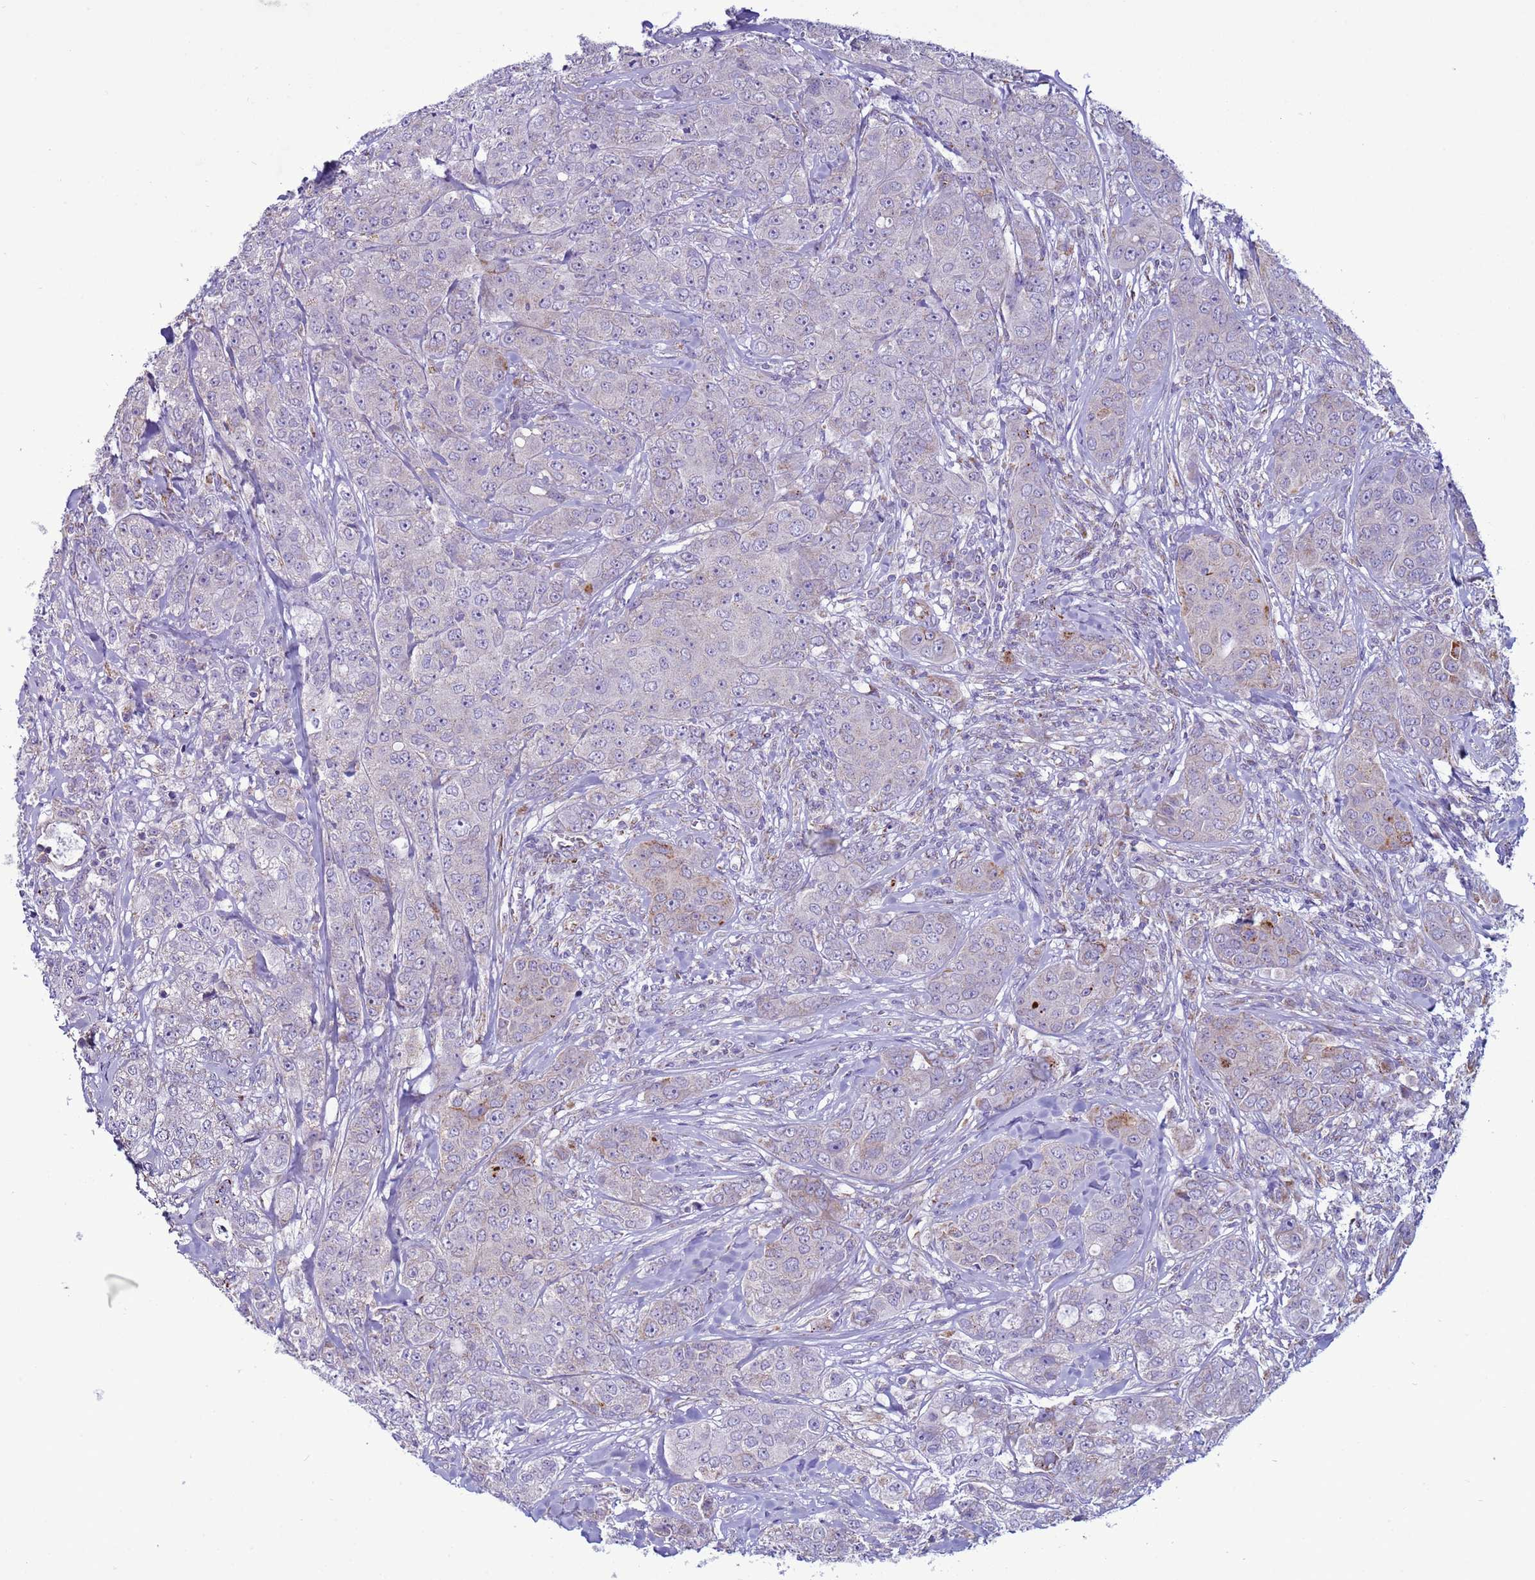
{"staining": {"intensity": "weak", "quantity": "<25%", "location": "cytoplasmic/membranous"}, "tissue": "breast cancer", "cell_type": "Tumor cells", "image_type": "cancer", "snomed": [{"axis": "morphology", "description": "Duct carcinoma"}, {"axis": "topography", "description": "Breast"}], "caption": "DAB immunohistochemical staining of intraductal carcinoma (breast) reveals no significant expression in tumor cells. Nuclei are stained in blue.", "gene": "NCALD", "patient": {"sex": "female", "age": 43}}